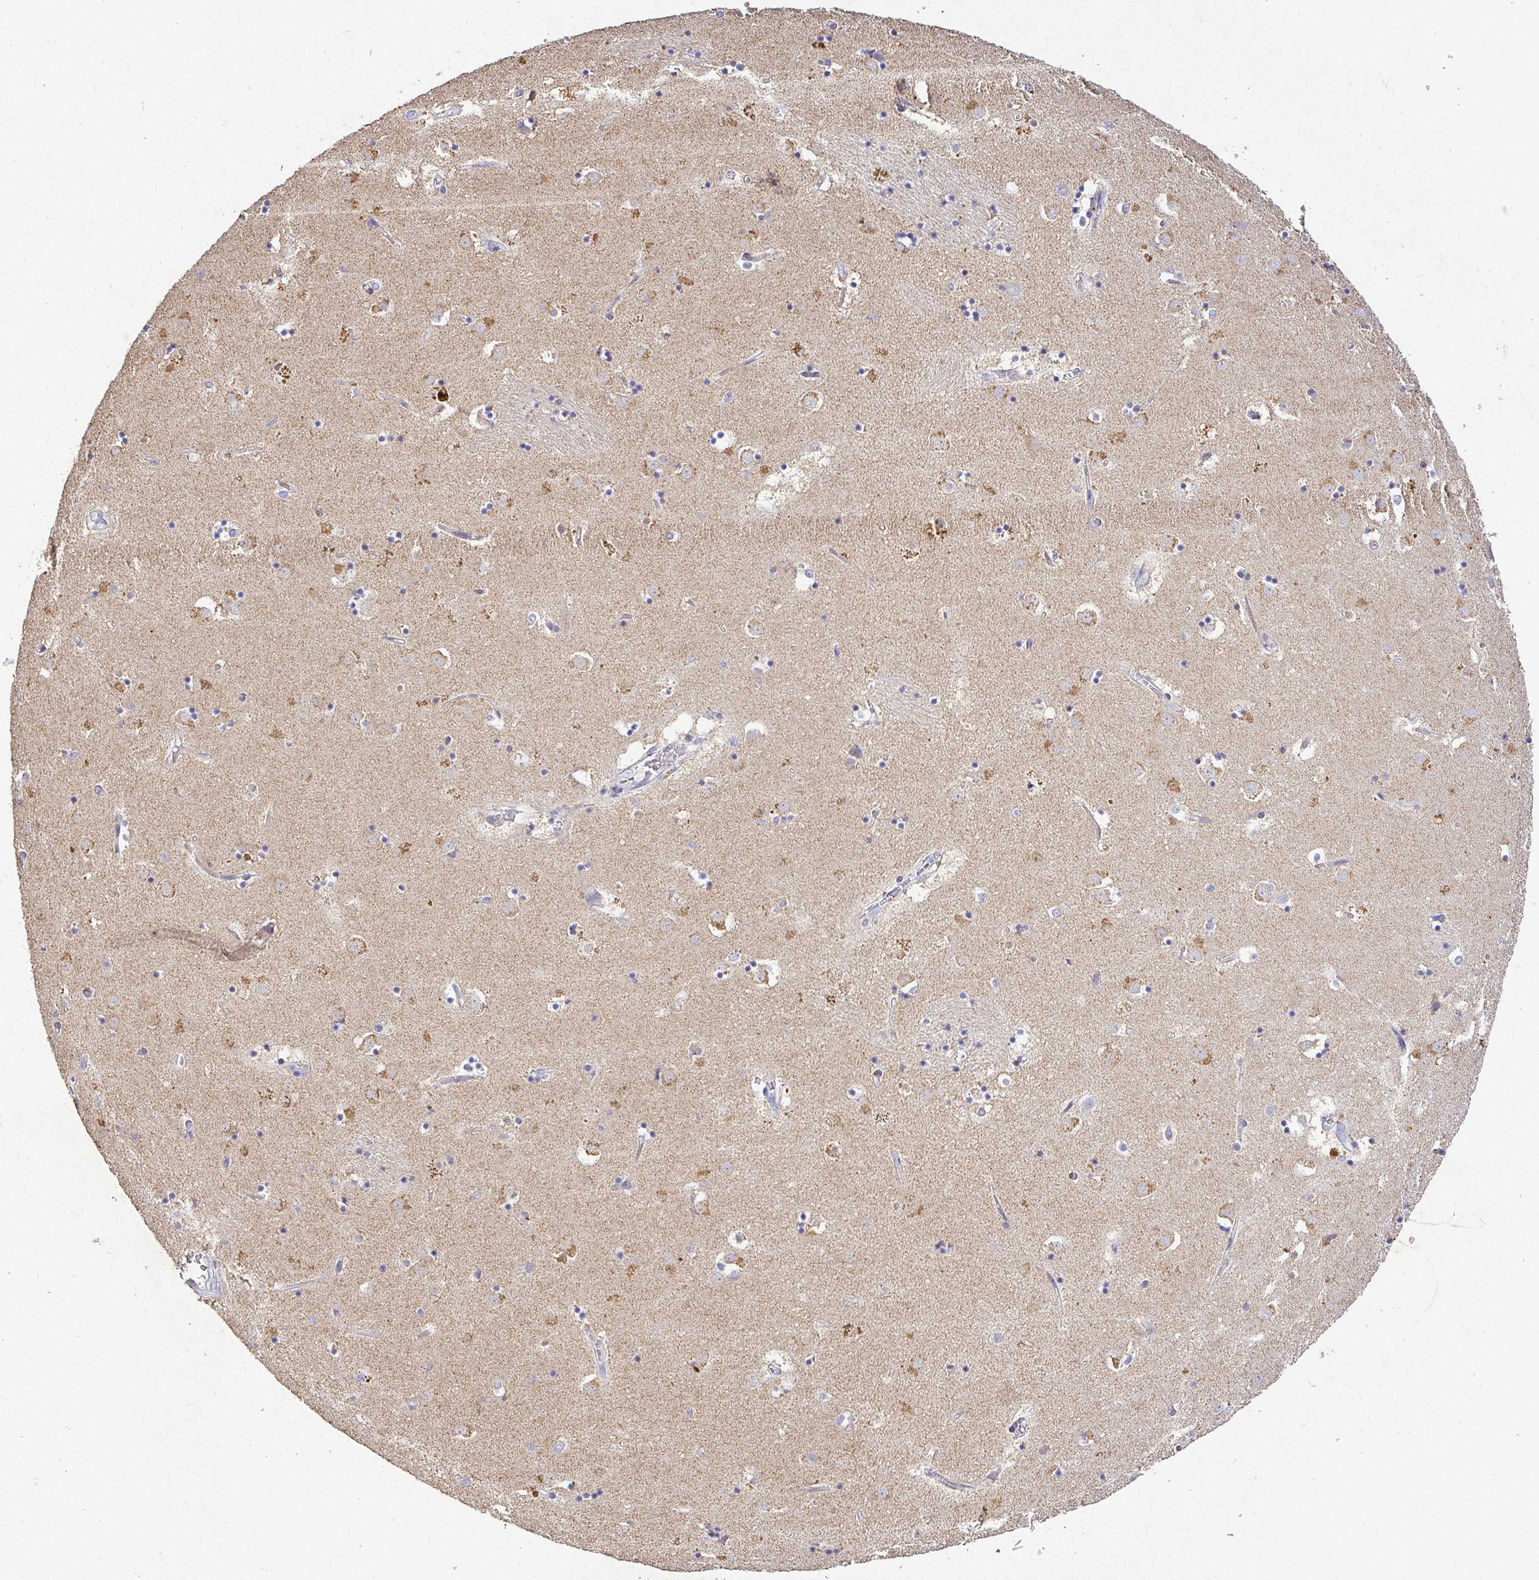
{"staining": {"intensity": "negative", "quantity": "none", "location": "none"}, "tissue": "caudate", "cell_type": "Glial cells", "image_type": "normal", "snomed": [{"axis": "morphology", "description": "Normal tissue, NOS"}, {"axis": "topography", "description": "Lateral ventricle wall"}], "caption": "This is an IHC micrograph of benign human caudate. There is no expression in glial cells.", "gene": "RPS2", "patient": {"sex": "male", "age": 58}}